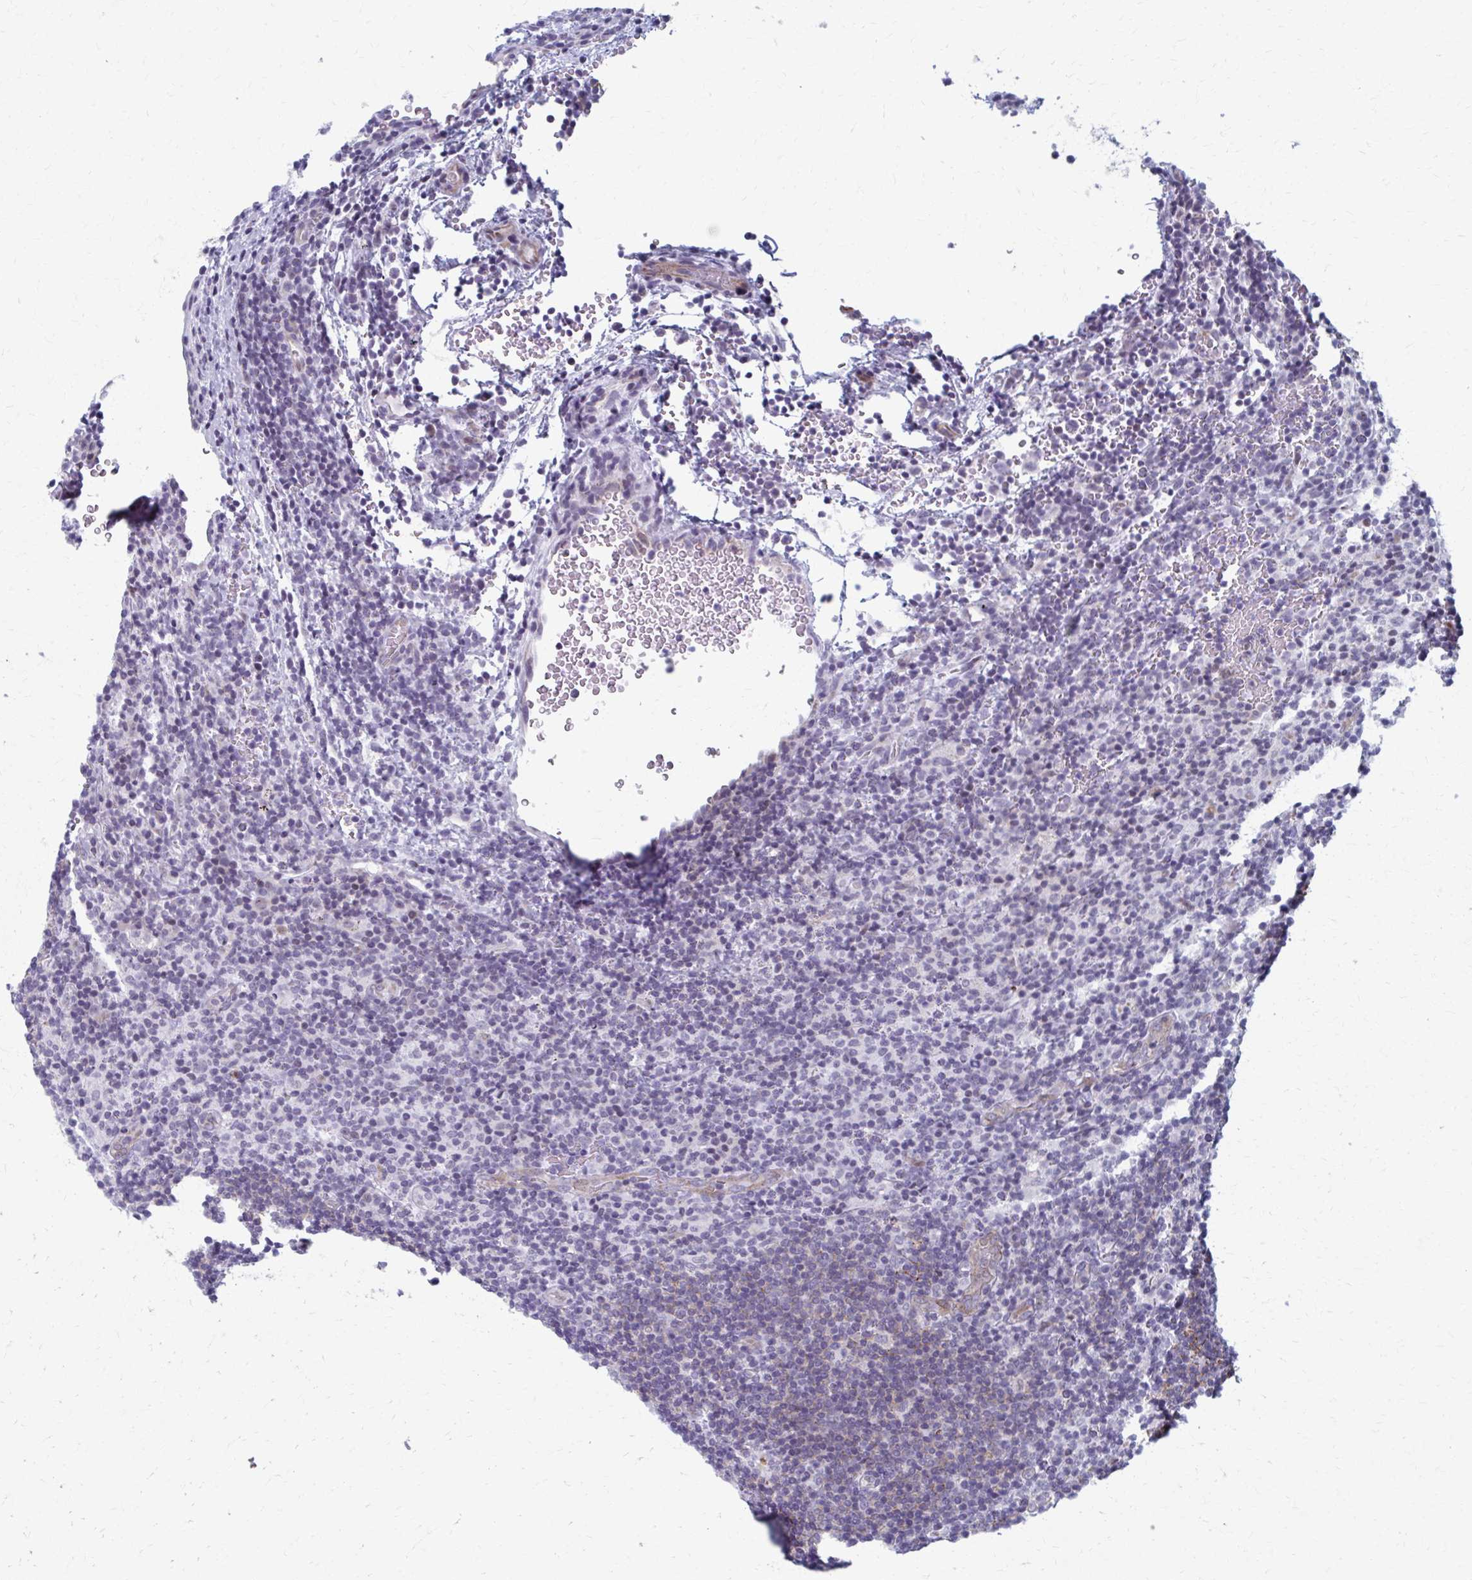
{"staining": {"intensity": "negative", "quantity": "none", "location": "none"}, "tissue": "lymphoma", "cell_type": "Tumor cells", "image_type": "cancer", "snomed": [{"axis": "morphology", "description": "Hodgkin's disease, NOS"}, {"axis": "topography", "description": "Lymph node"}], "caption": "The IHC photomicrograph has no significant positivity in tumor cells of Hodgkin's disease tissue.", "gene": "ABHD16B", "patient": {"sex": "female", "age": 57}}